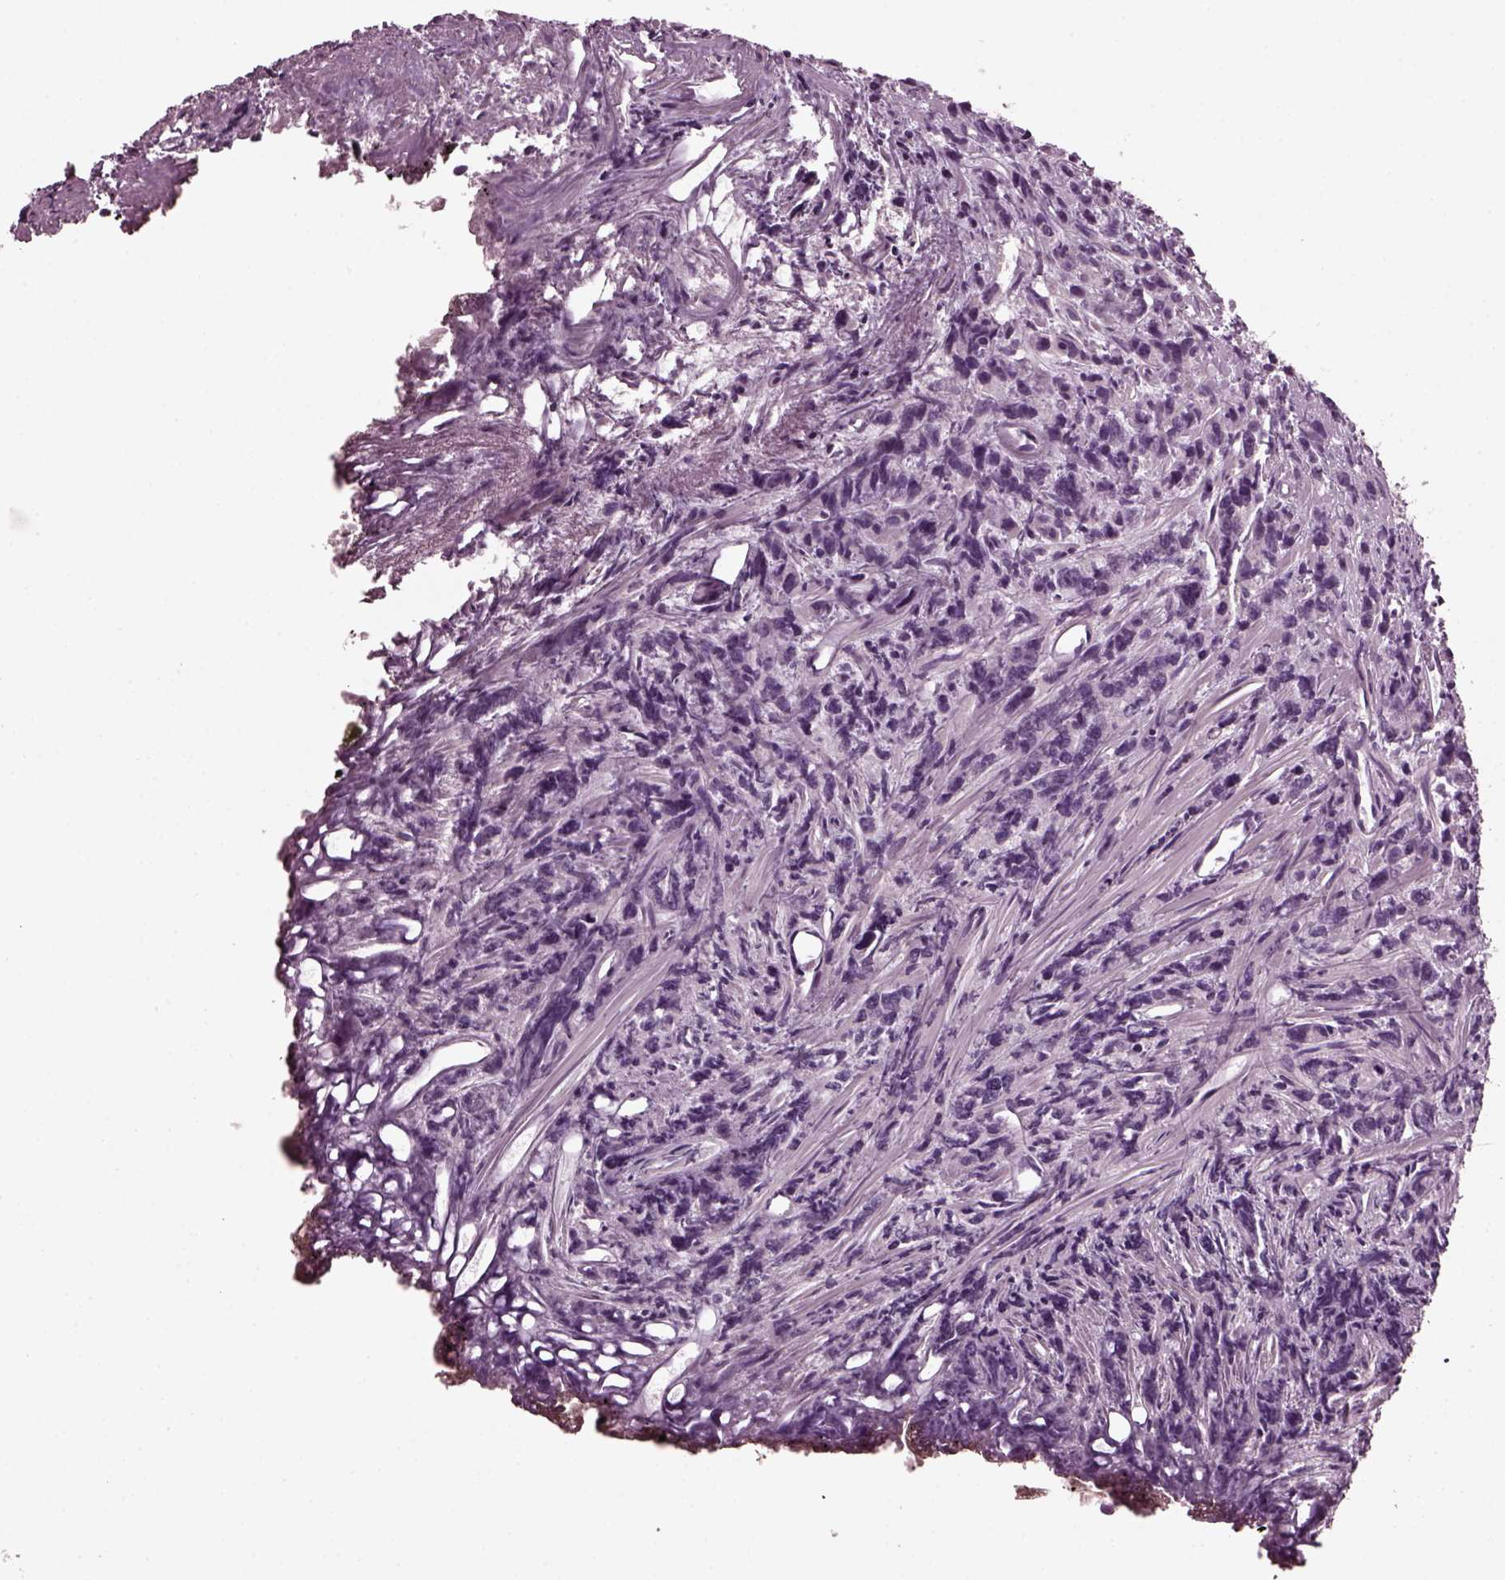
{"staining": {"intensity": "negative", "quantity": "none", "location": "none"}, "tissue": "prostate cancer", "cell_type": "Tumor cells", "image_type": "cancer", "snomed": [{"axis": "morphology", "description": "Adenocarcinoma, High grade"}, {"axis": "topography", "description": "Prostate"}], "caption": "High magnification brightfield microscopy of prostate high-grade adenocarcinoma stained with DAB (brown) and counterstained with hematoxylin (blue): tumor cells show no significant positivity.", "gene": "CLCN4", "patient": {"sex": "male", "age": 77}}